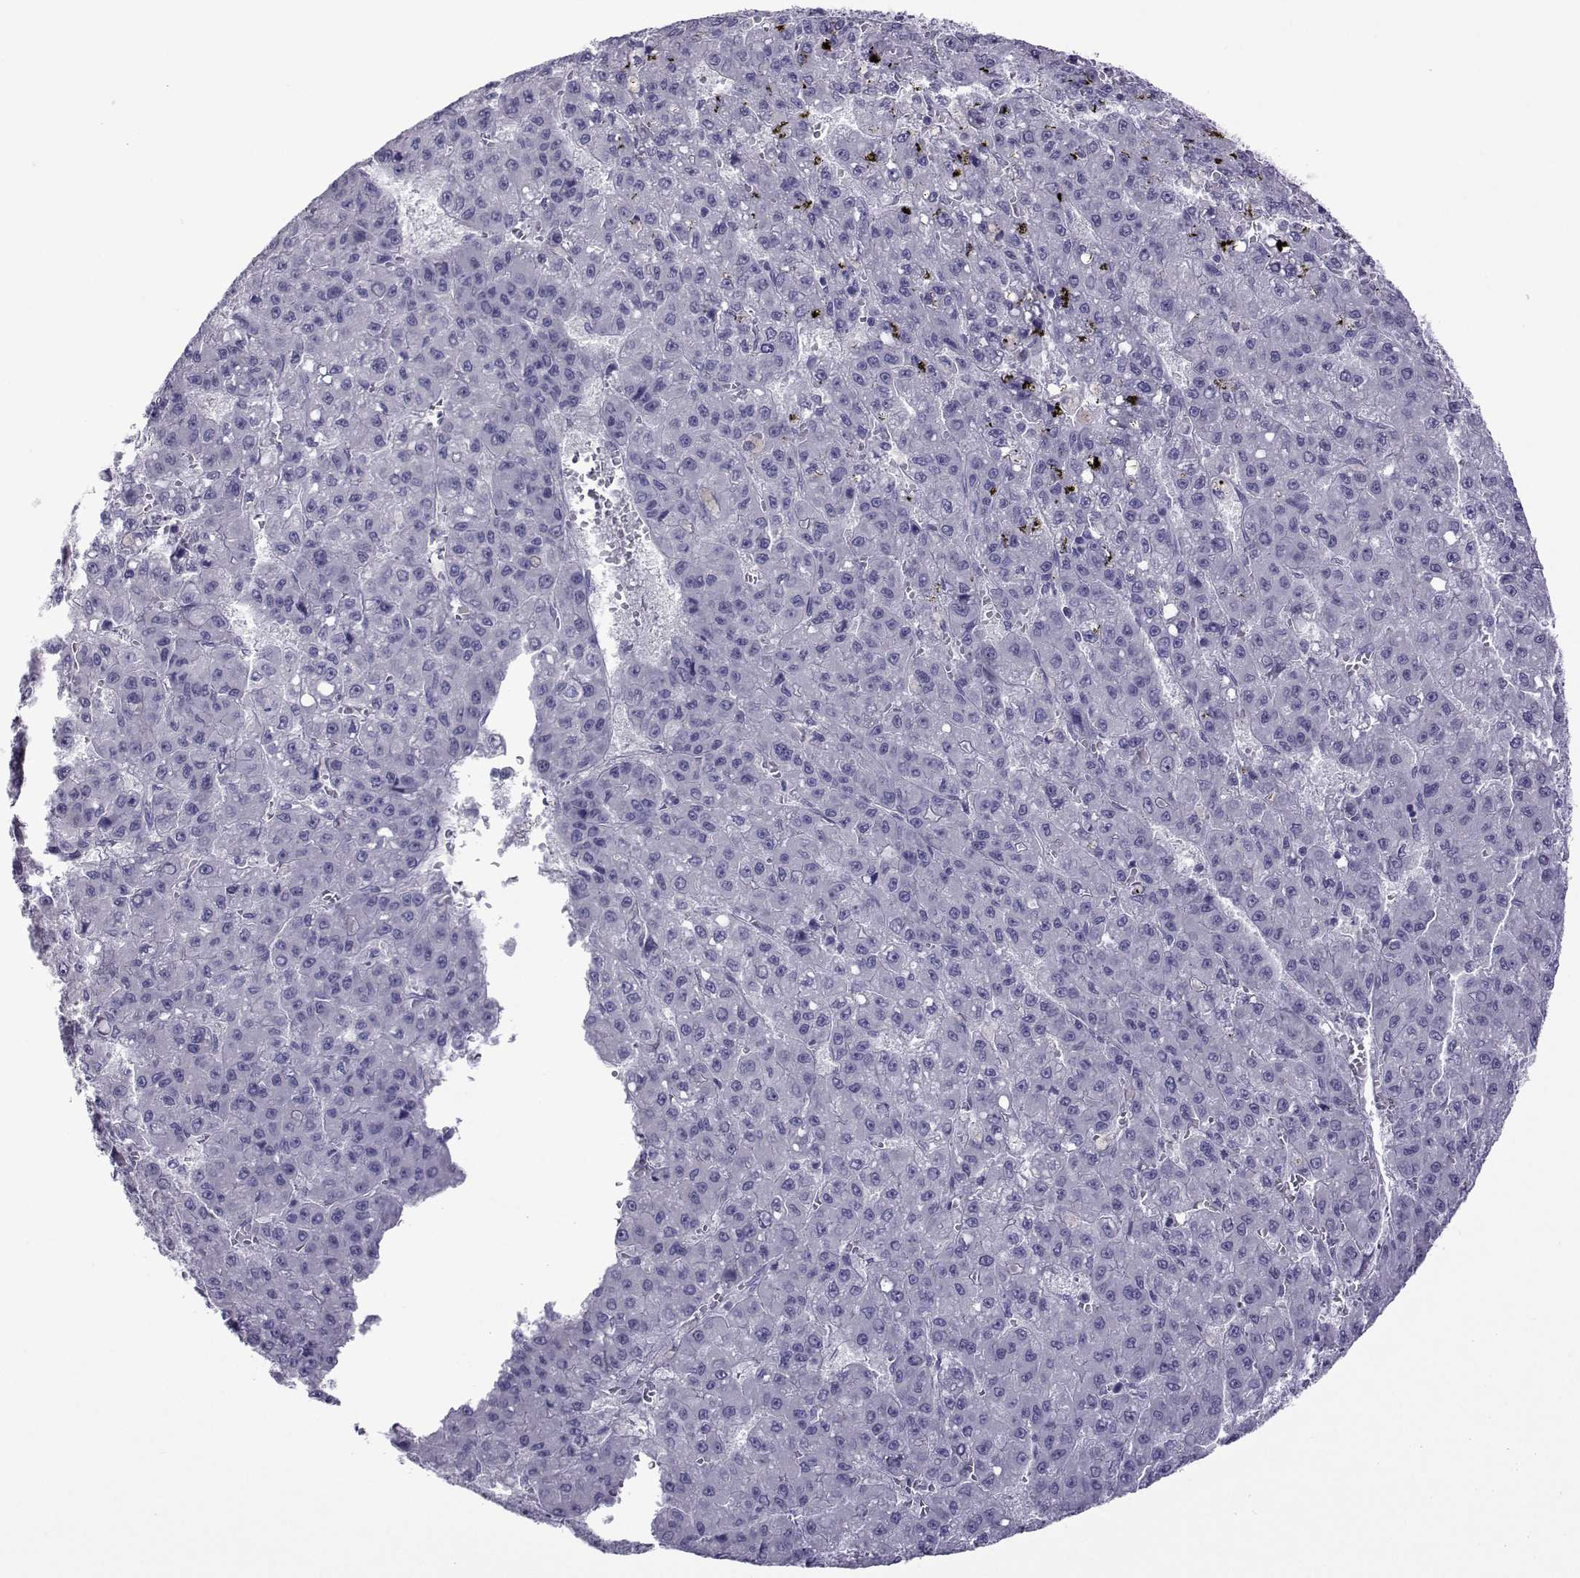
{"staining": {"intensity": "negative", "quantity": "none", "location": "none"}, "tissue": "liver cancer", "cell_type": "Tumor cells", "image_type": "cancer", "snomed": [{"axis": "morphology", "description": "Carcinoma, Hepatocellular, NOS"}, {"axis": "topography", "description": "Liver"}], "caption": "Immunohistochemistry (IHC) of human liver cancer demonstrates no staining in tumor cells. (DAB immunohistochemistry with hematoxylin counter stain).", "gene": "COL22A1", "patient": {"sex": "male", "age": 70}}